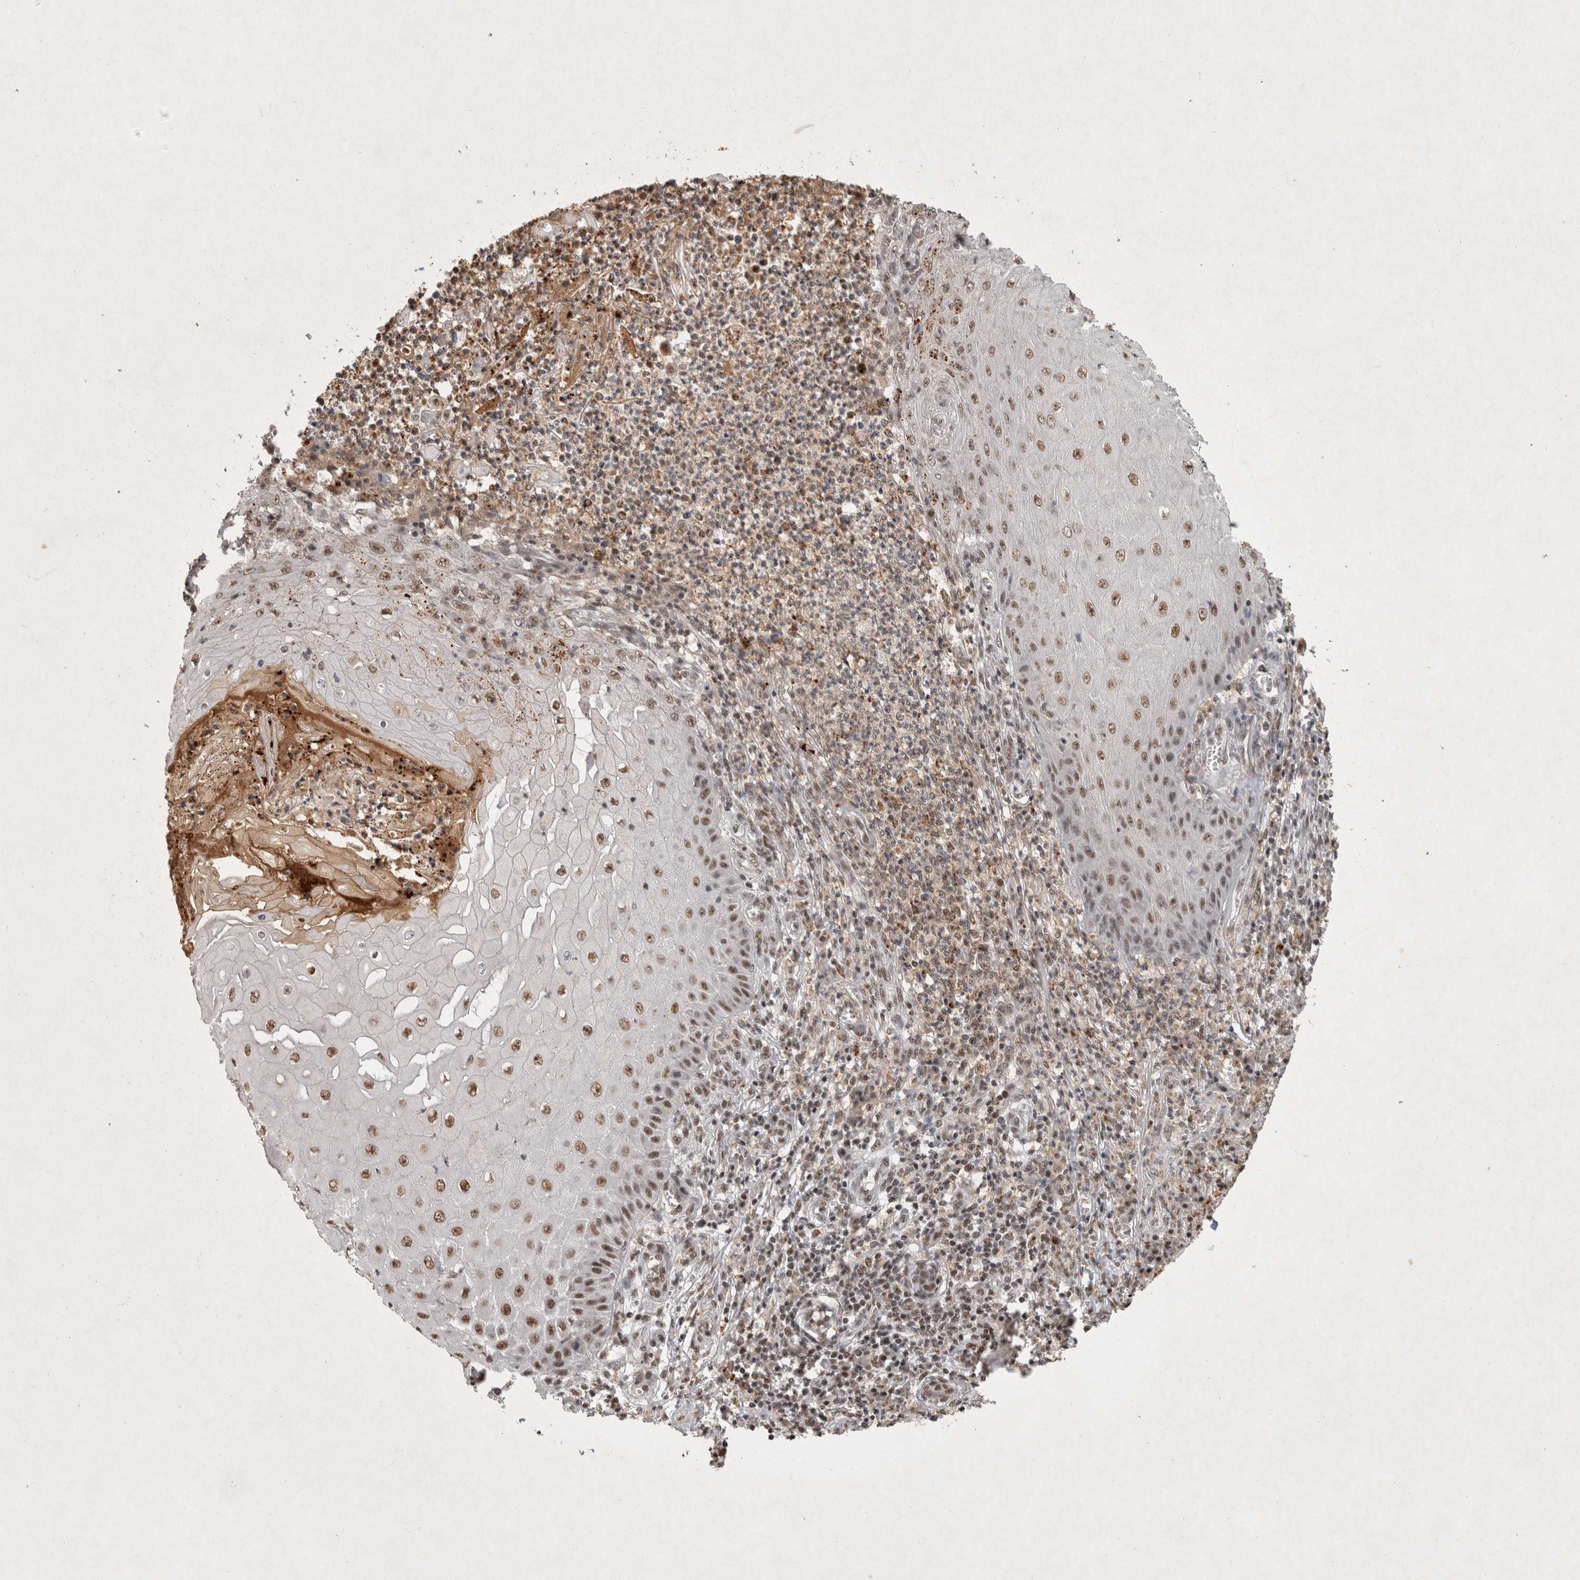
{"staining": {"intensity": "moderate", "quantity": ">75%", "location": "nuclear"}, "tissue": "skin cancer", "cell_type": "Tumor cells", "image_type": "cancer", "snomed": [{"axis": "morphology", "description": "Squamous cell carcinoma, NOS"}, {"axis": "topography", "description": "Skin"}], "caption": "A brown stain highlights moderate nuclear staining of a protein in human skin cancer tumor cells.", "gene": "XRCC5", "patient": {"sex": "female", "age": 73}}